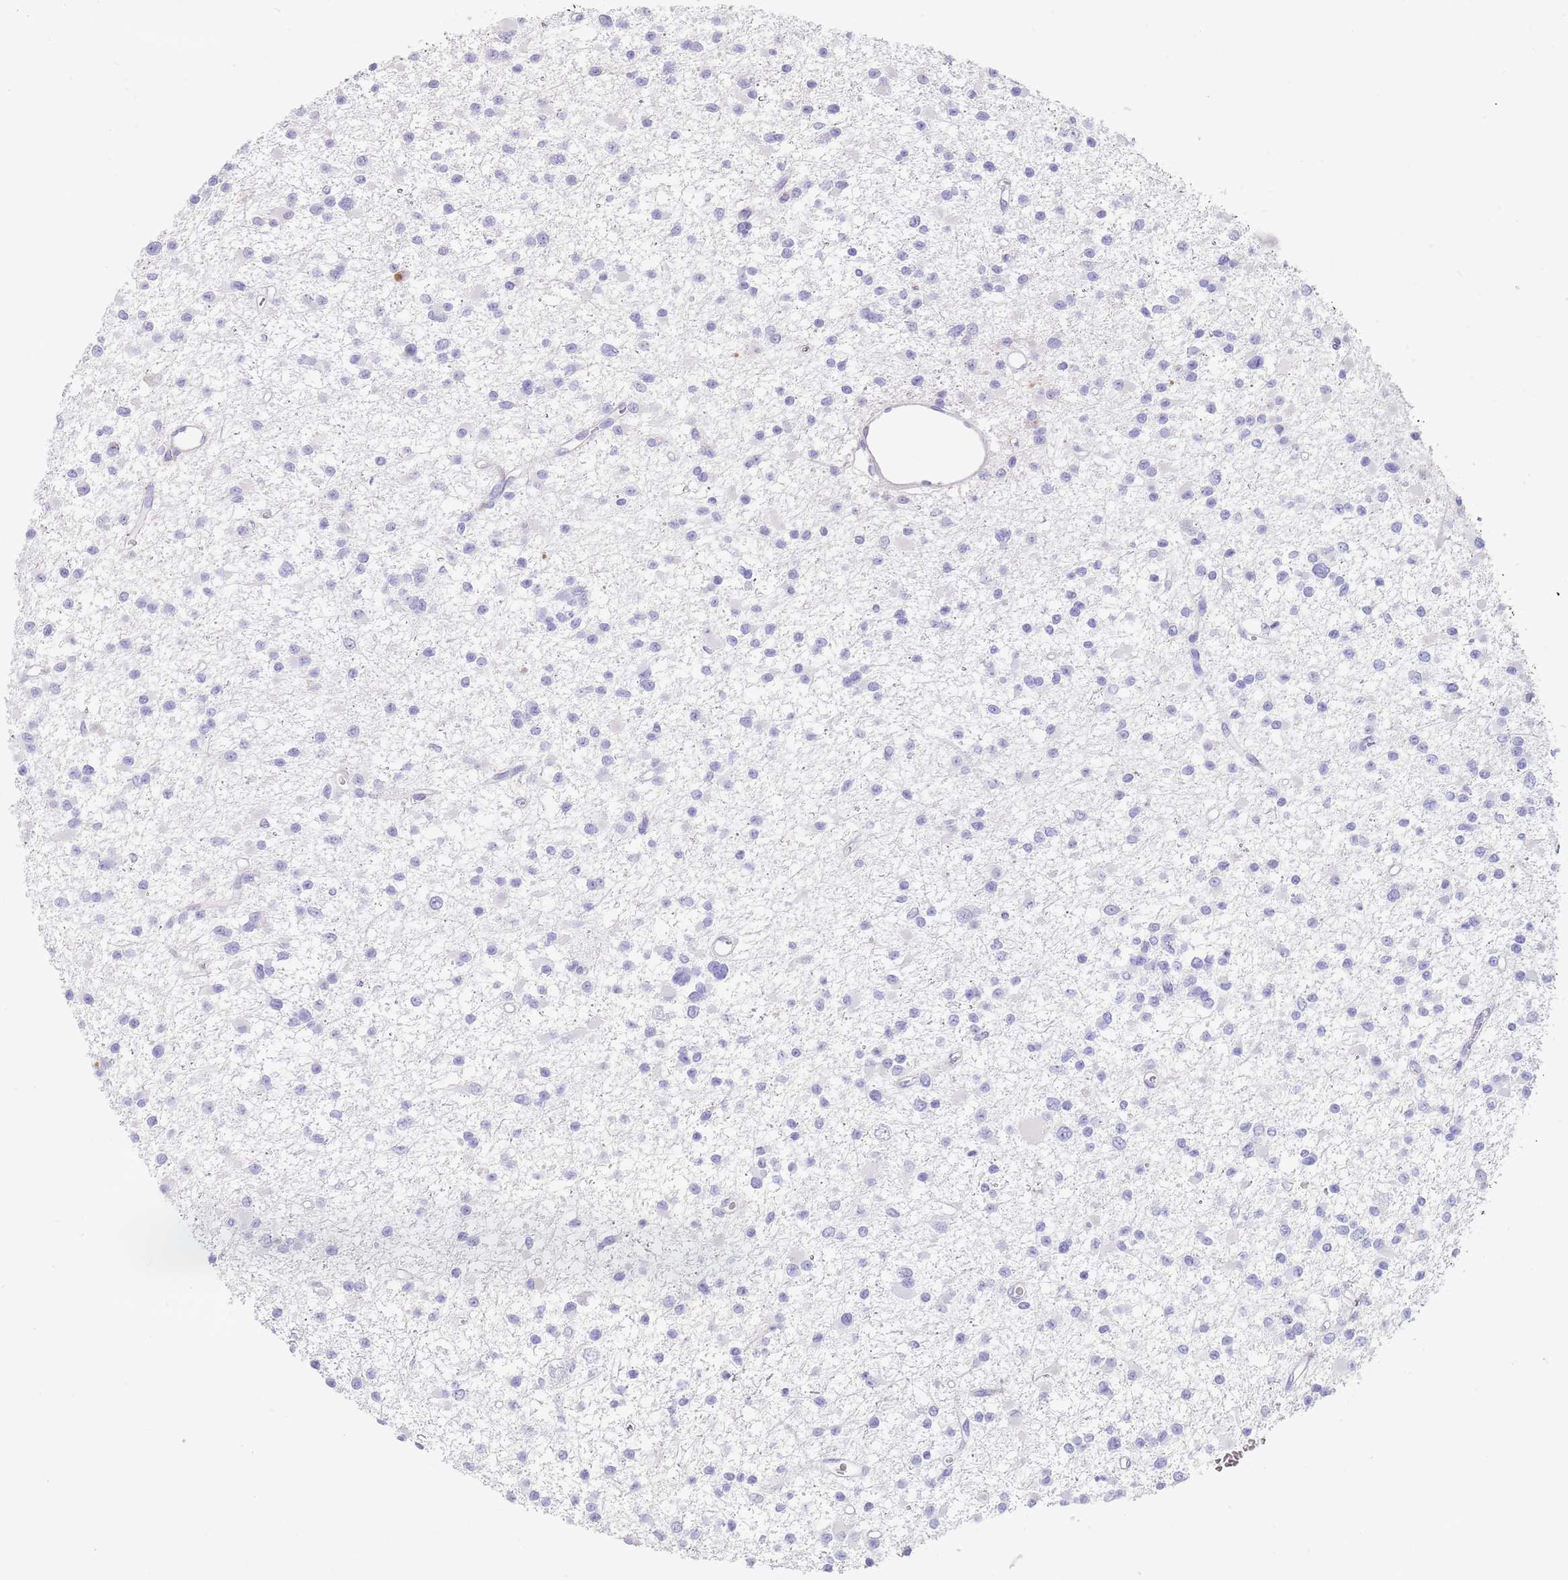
{"staining": {"intensity": "negative", "quantity": "none", "location": "none"}, "tissue": "glioma", "cell_type": "Tumor cells", "image_type": "cancer", "snomed": [{"axis": "morphology", "description": "Glioma, malignant, Low grade"}, {"axis": "topography", "description": "Brain"}], "caption": "Protein analysis of glioma displays no significant expression in tumor cells.", "gene": "CPXM2", "patient": {"sex": "female", "age": 22}}